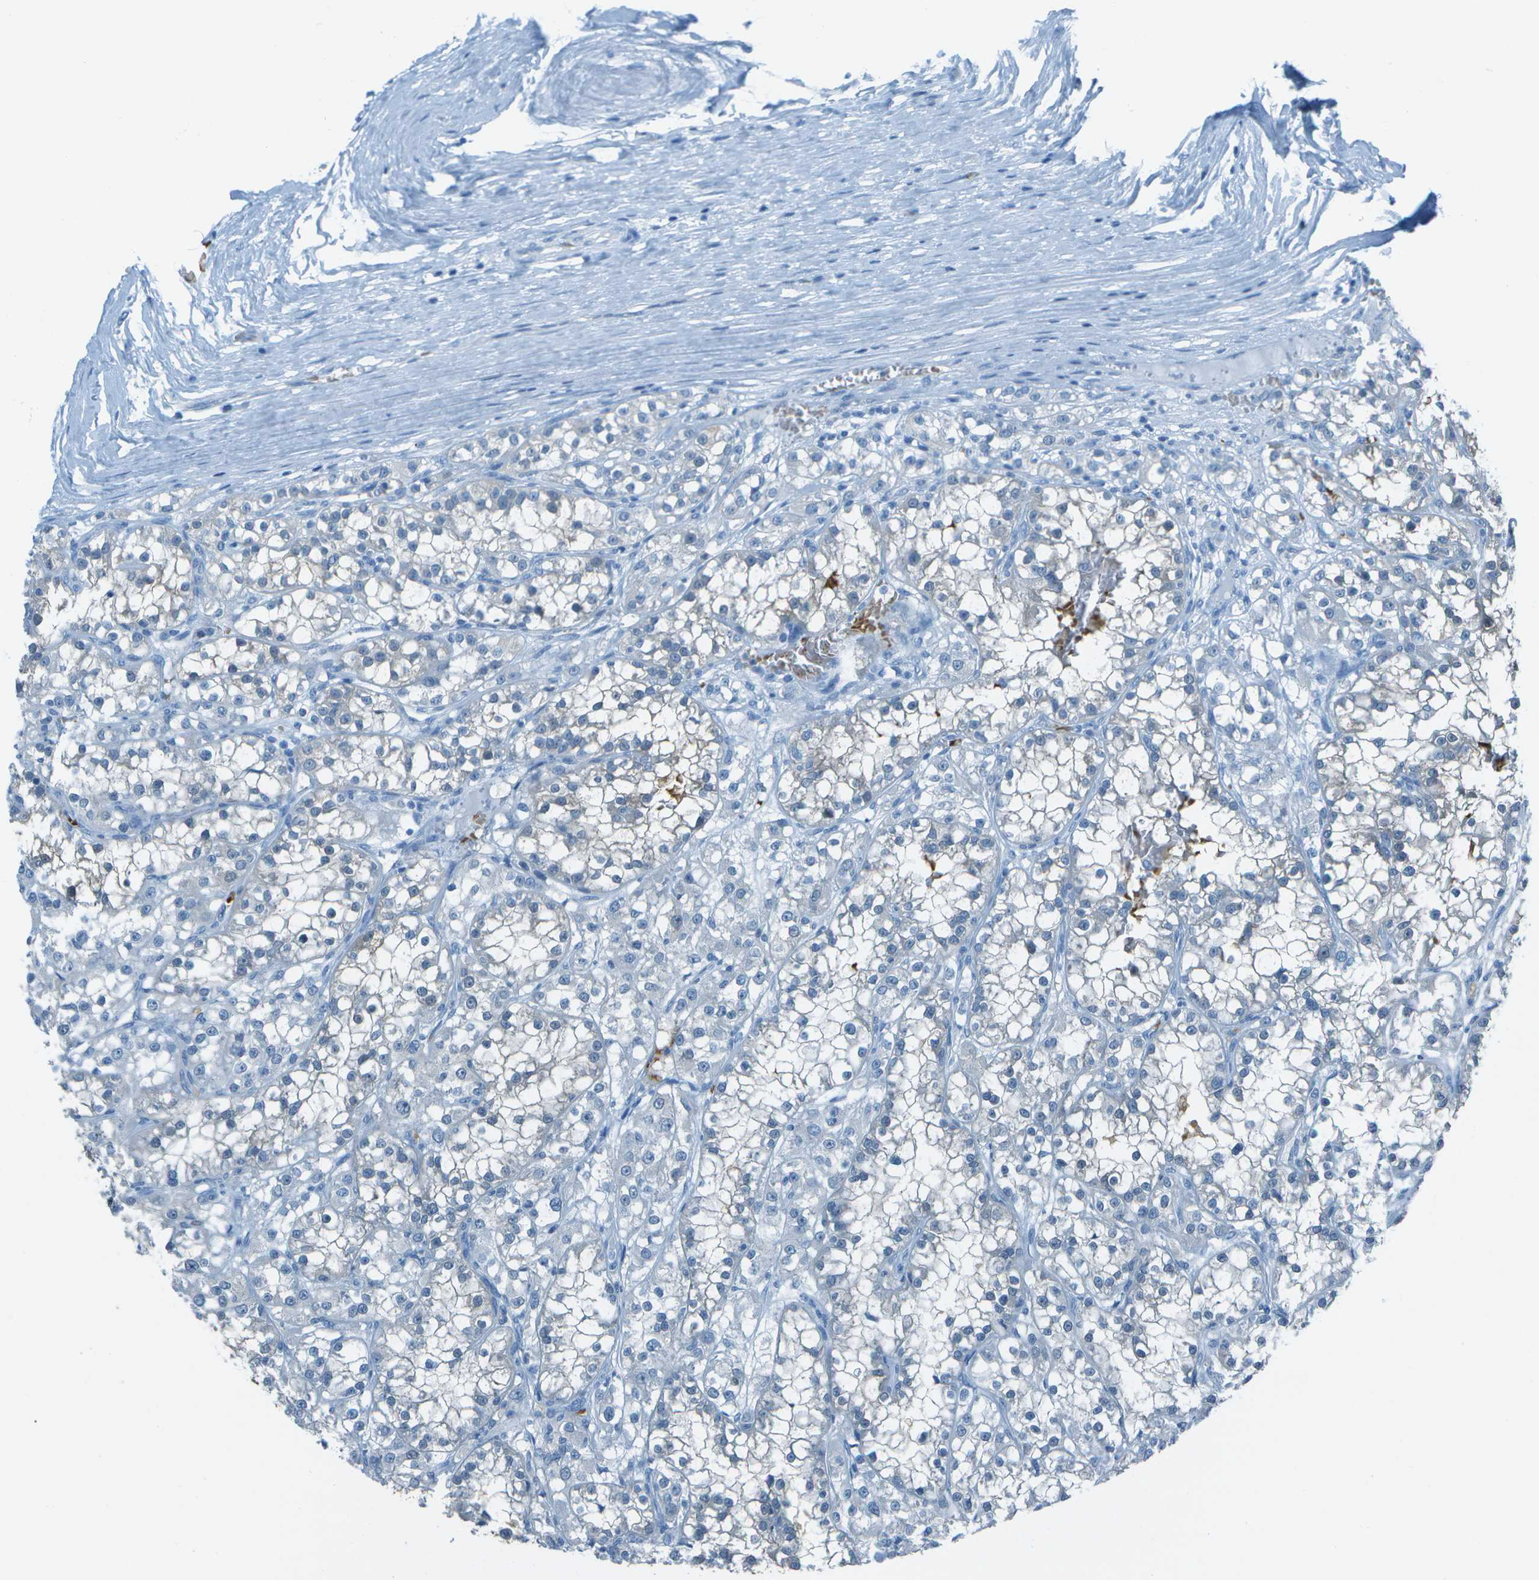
{"staining": {"intensity": "negative", "quantity": "none", "location": "none"}, "tissue": "renal cancer", "cell_type": "Tumor cells", "image_type": "cancer", "snomed": [{"axis": "morphology", "description": "Adenocarcinoma, NOS"}, {"axis": "topography", "description": "Kidney"}], "caption": "High magnification brightfield microscopy of renal cancer stained with DAB (brown) and counterstained with hematoxylin (blue): tumor cells show no significant expression.", "gene": "ASL", "patient": {"sex": "female", "age": 52}}